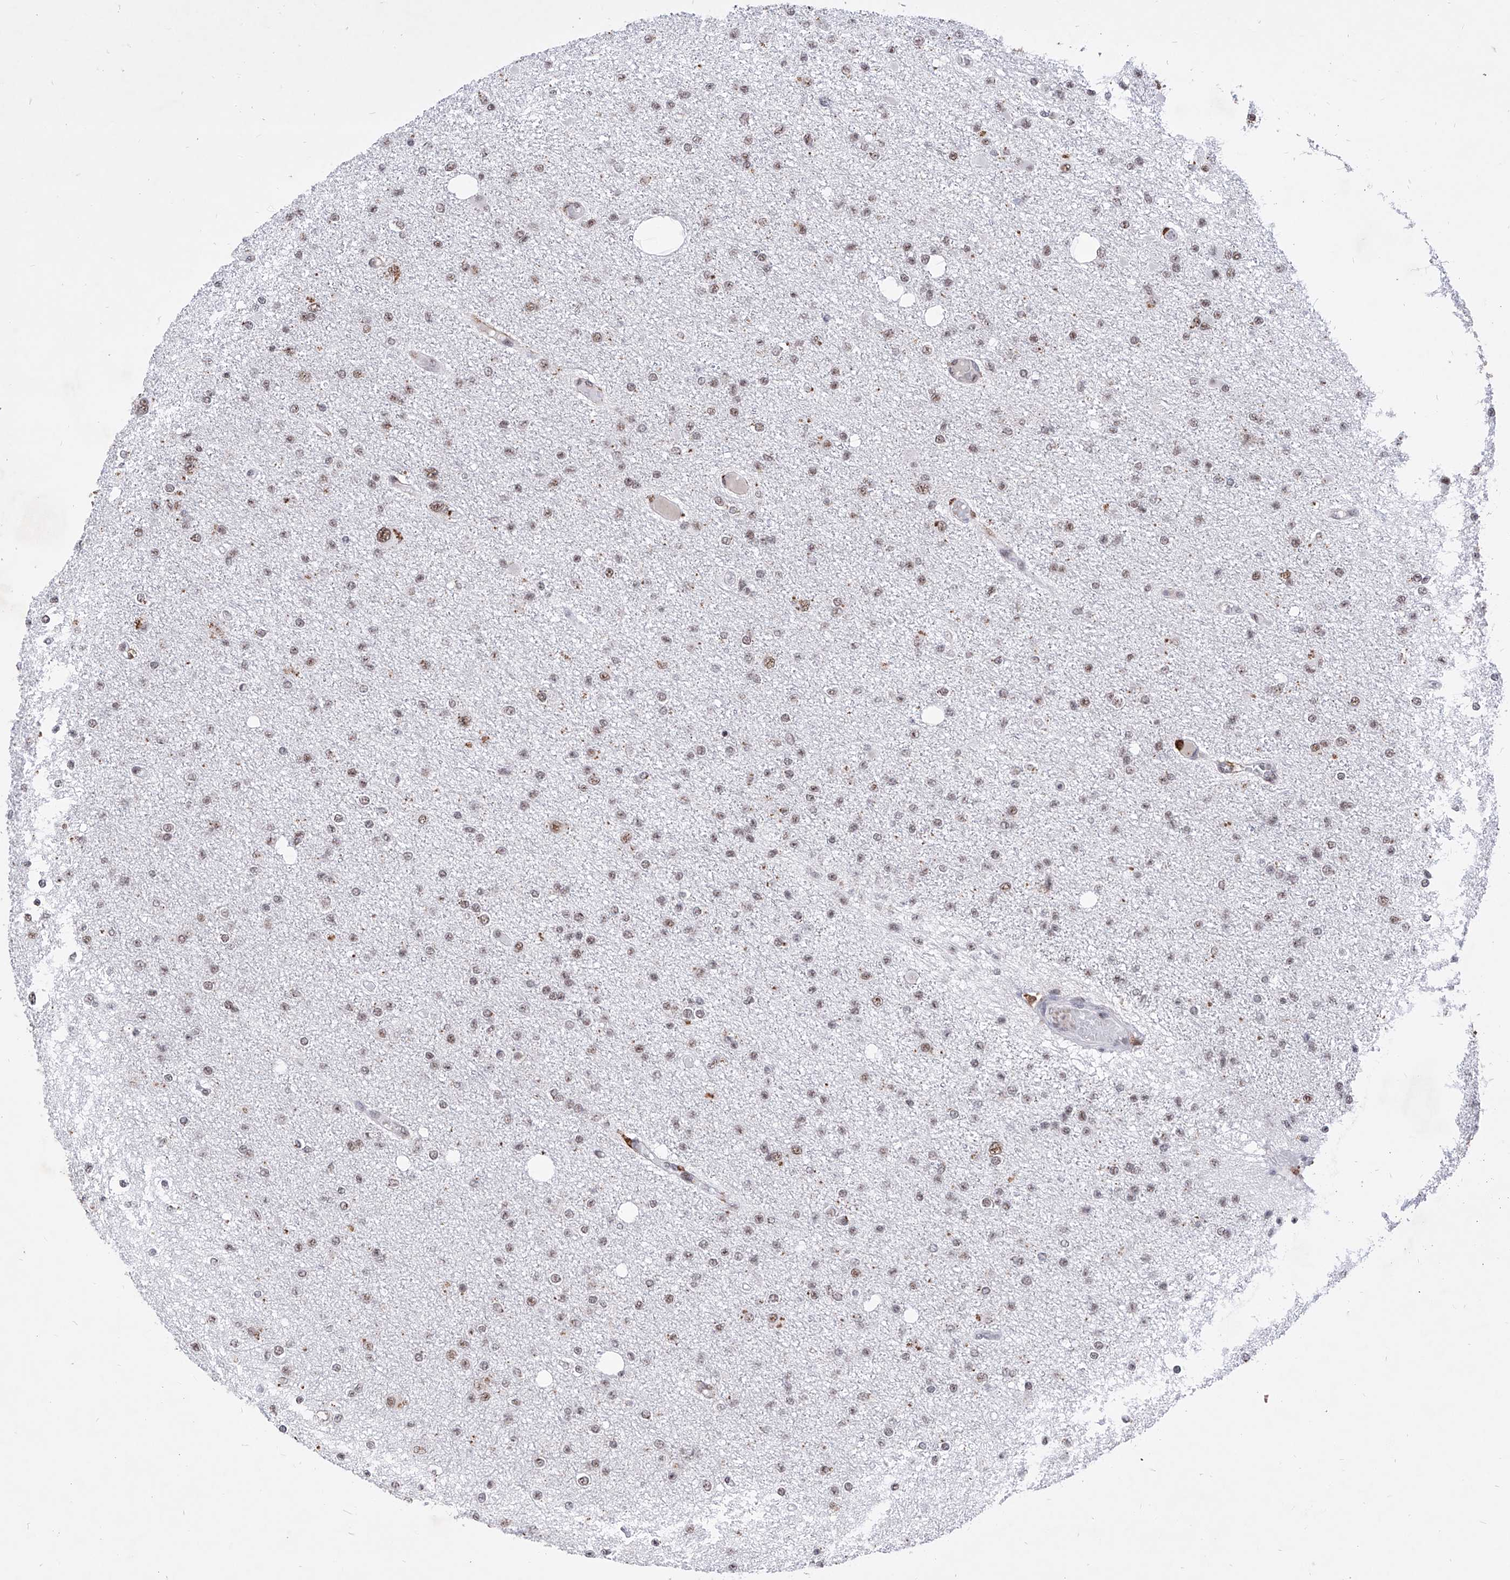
{"staining": {"intensity": "weak", "quantity": ">75%", "location": "nuclear"}, "tissue": "glioma", "cell_type": "Tumor cells", "image_type": "cancer", "snomed": [{"axis": "morphology", "description": "Glioma, malignant, Low grade"}, {"axis": "topography", "description": "Brain"}], "caption": "There is low levels of weak nuclear expression in tumor cells of glioma, as demonstrated by immunohistochemical staining (brown color).", "gene": "PHF5A", "patient": {"sex": "female", "age": 22}}